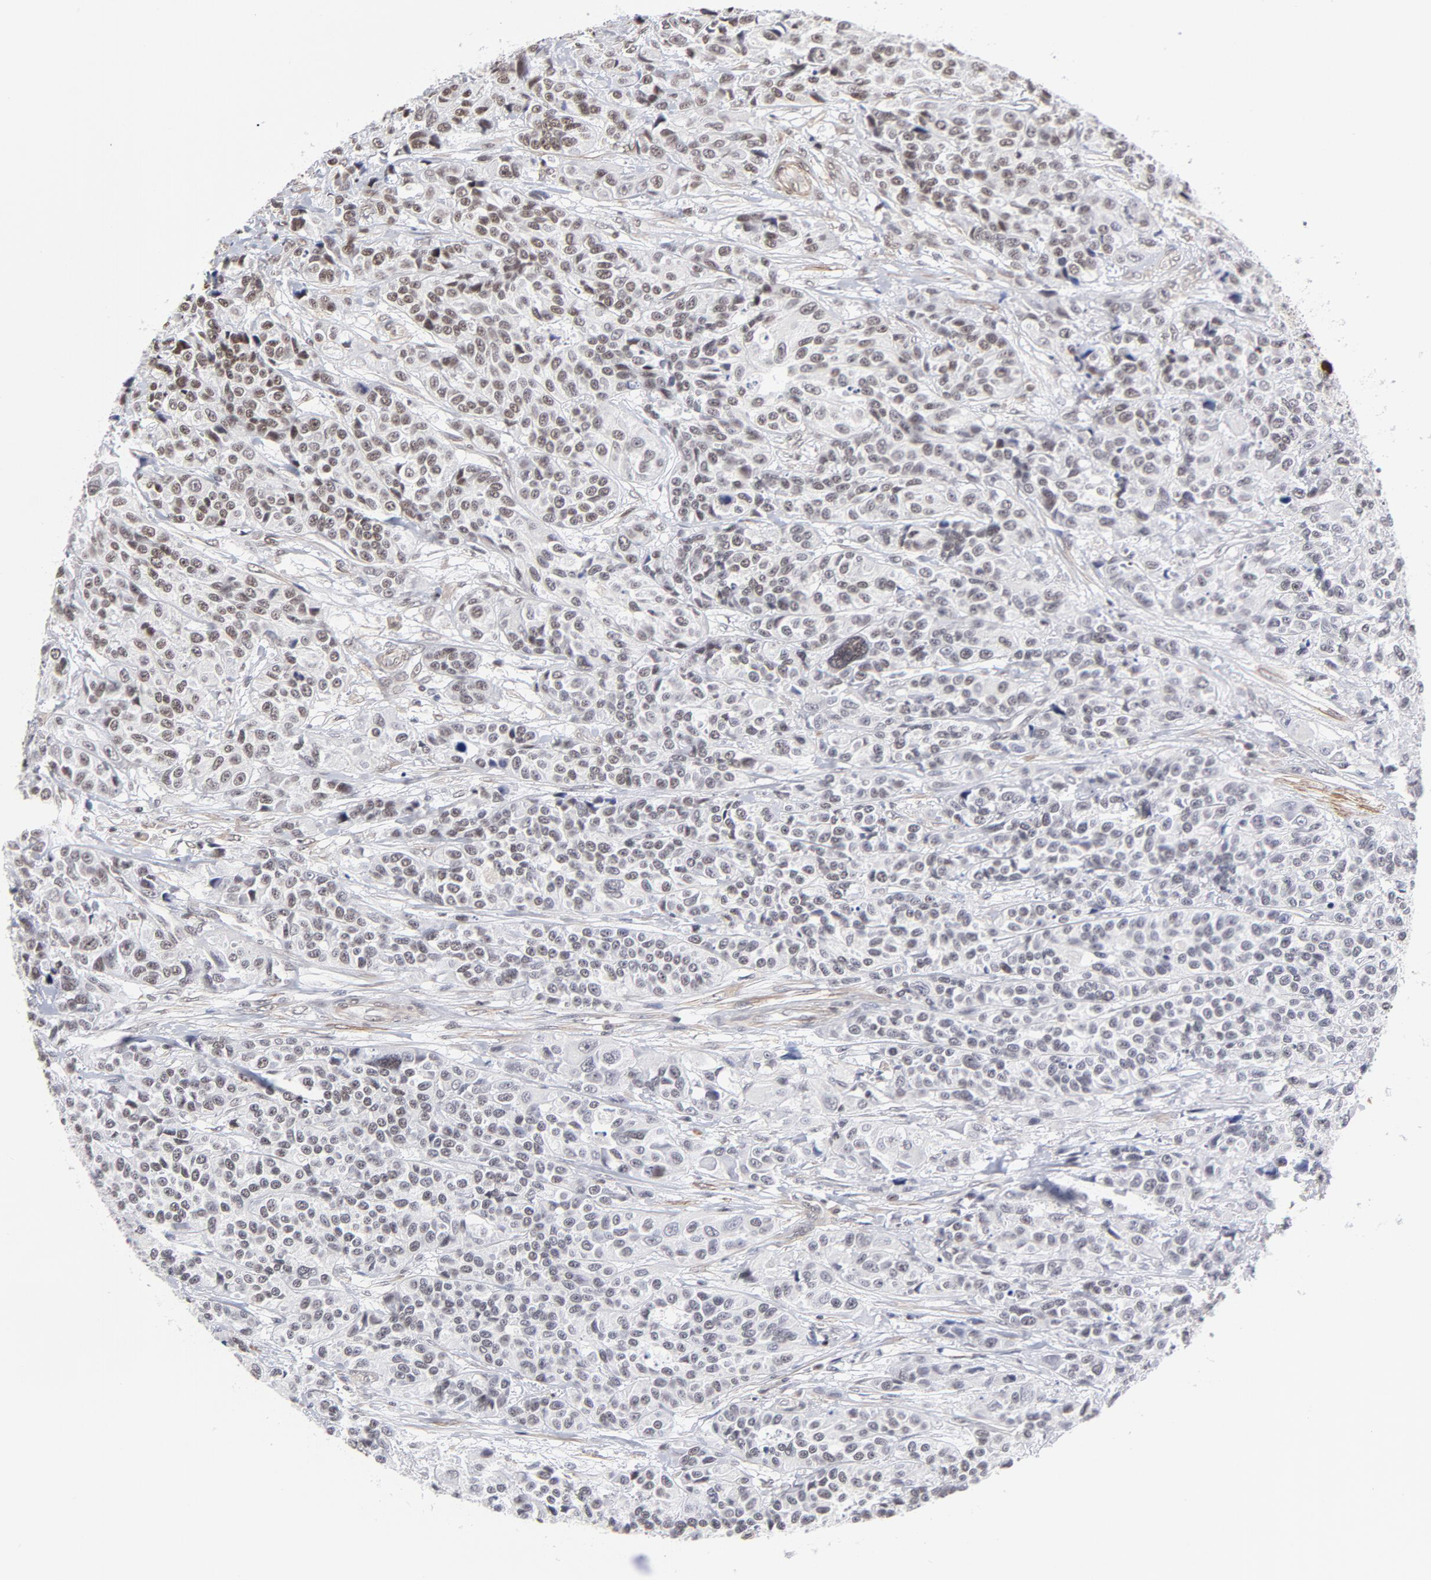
{"staining": {"intensity": "moderate", "quantity": "25%-75%", "location": "nuclear"}, "tissue": "urothelial cancer", "cell_type": "Tumor cells", "image_type": "cancer", "snomed": [{"axis": "morphology", "description": "Urothelial carcinoma, High grade"}, {"axis": "topography", "description": "Urinary bladder"}], "caption": "High-grade urothelial carcinoma tissue displays moderate nuclear positivity in approximately 25%-75% of tumor cells, visualized by immunohistochemistry.", "gene": "CTCF", "patient": {"sex": "female", "age": 81}}